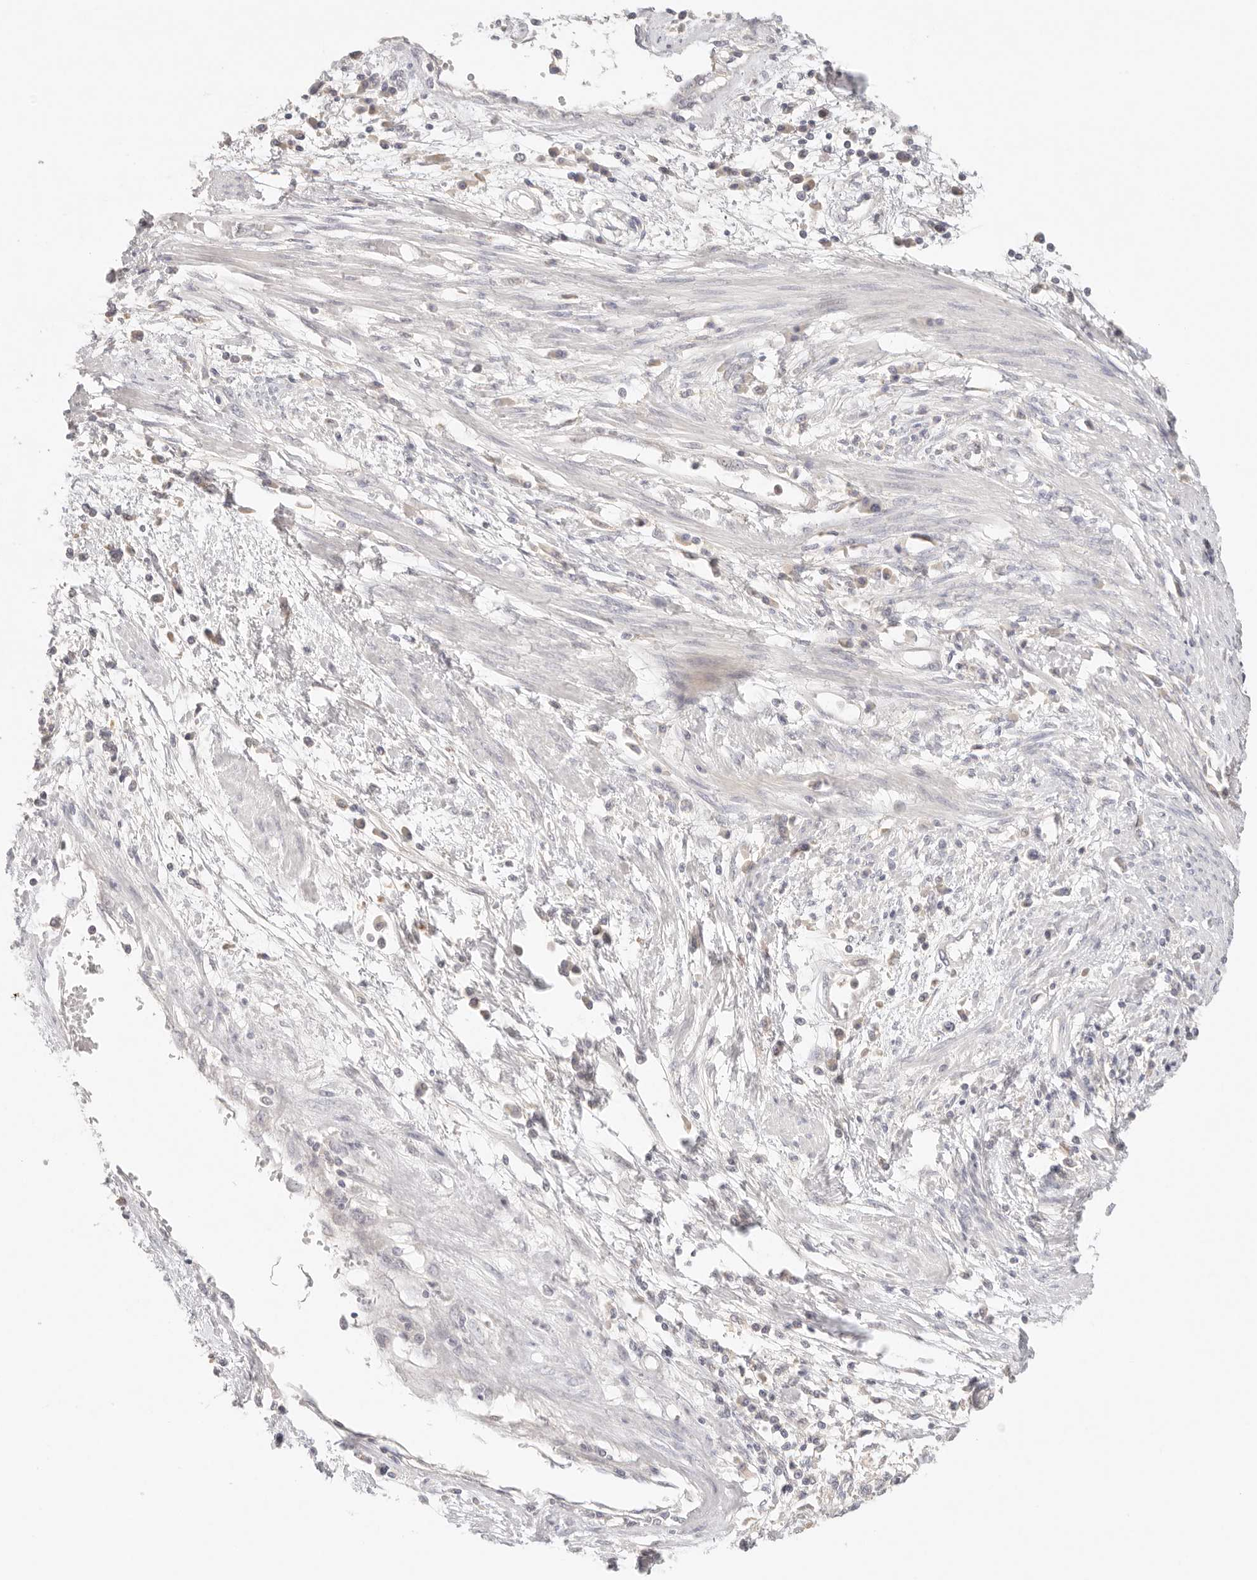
{"staining": {"intensity": "weak", "quantity": "<25%", "location": "cytoplasmic/membranous"}, "tissue": "cervical cancer", "cell_type": "Tumor cells", "image_type": "cancer", "snomed": [{"axis": "morphology", "description": "Squamous cell carcinoma, NOS"}, {"axis": "topography", "description": "Cervix"}], "caption": "Human cervical cancer (squamous cell carcinoma) stained for a protein using IHC displays no positivity in tumor cells.", "gene": "CEP120", "patient": {"sex": "female", "age": 57}}